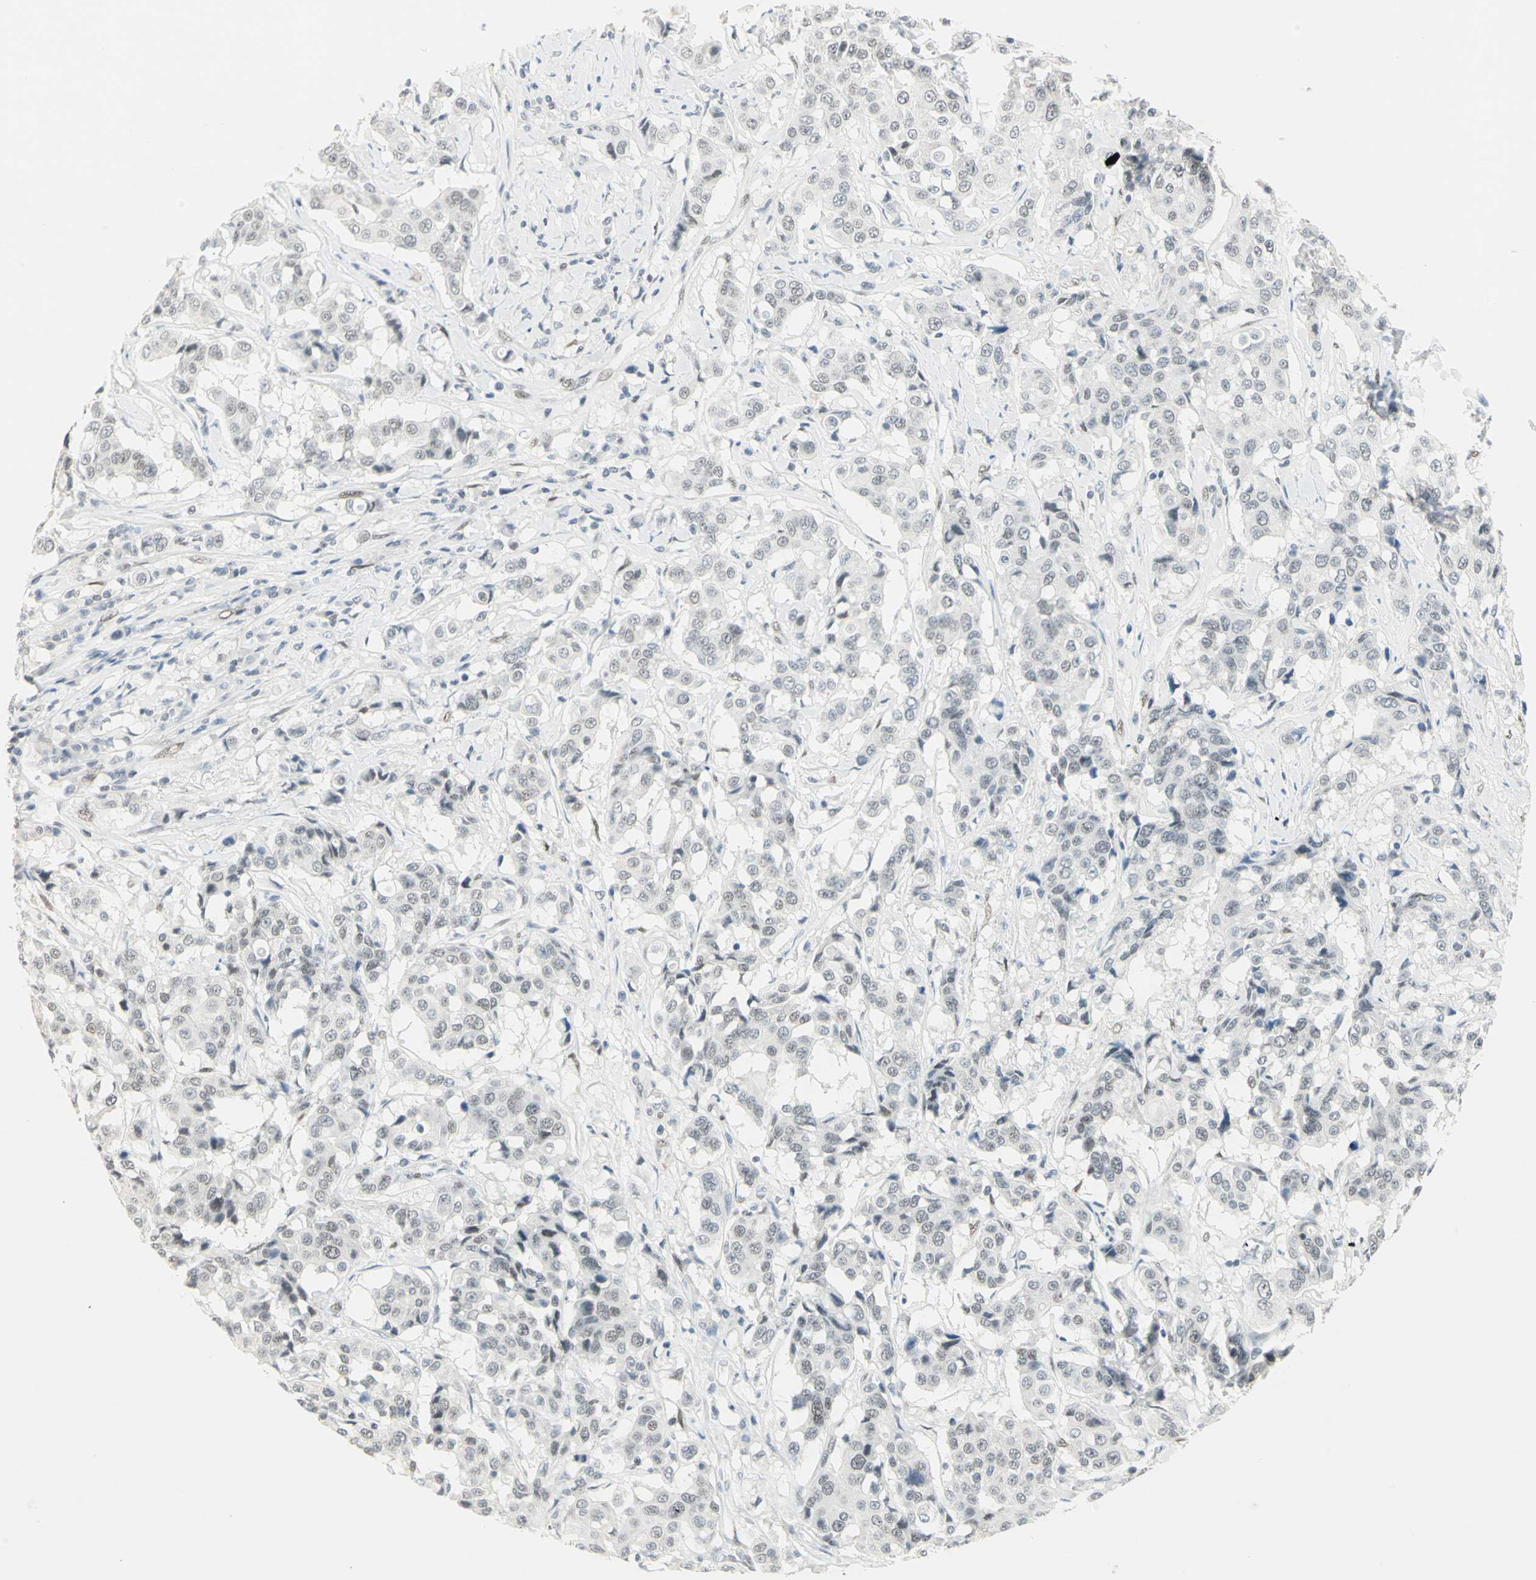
{"staining": {"intensity": "weak", "quantity": ">75%", "location": "nuclear"}, "tissue": "breast cancer", "cell_type": "Tumor cells", "image_type": "cancer", "snomed": [{"axis": "morphology", "description": "Duct carcinoma"}, {"axis": "topography", "description": "Breast"}], "caption": "Tumor cells exhibit low levels of weak nuclear expression in approximately >75% of cells in breast cancer (intraductal carcinoma).", "gene": "MEIS2", "patient": {"sex": "female", "age": 27}}